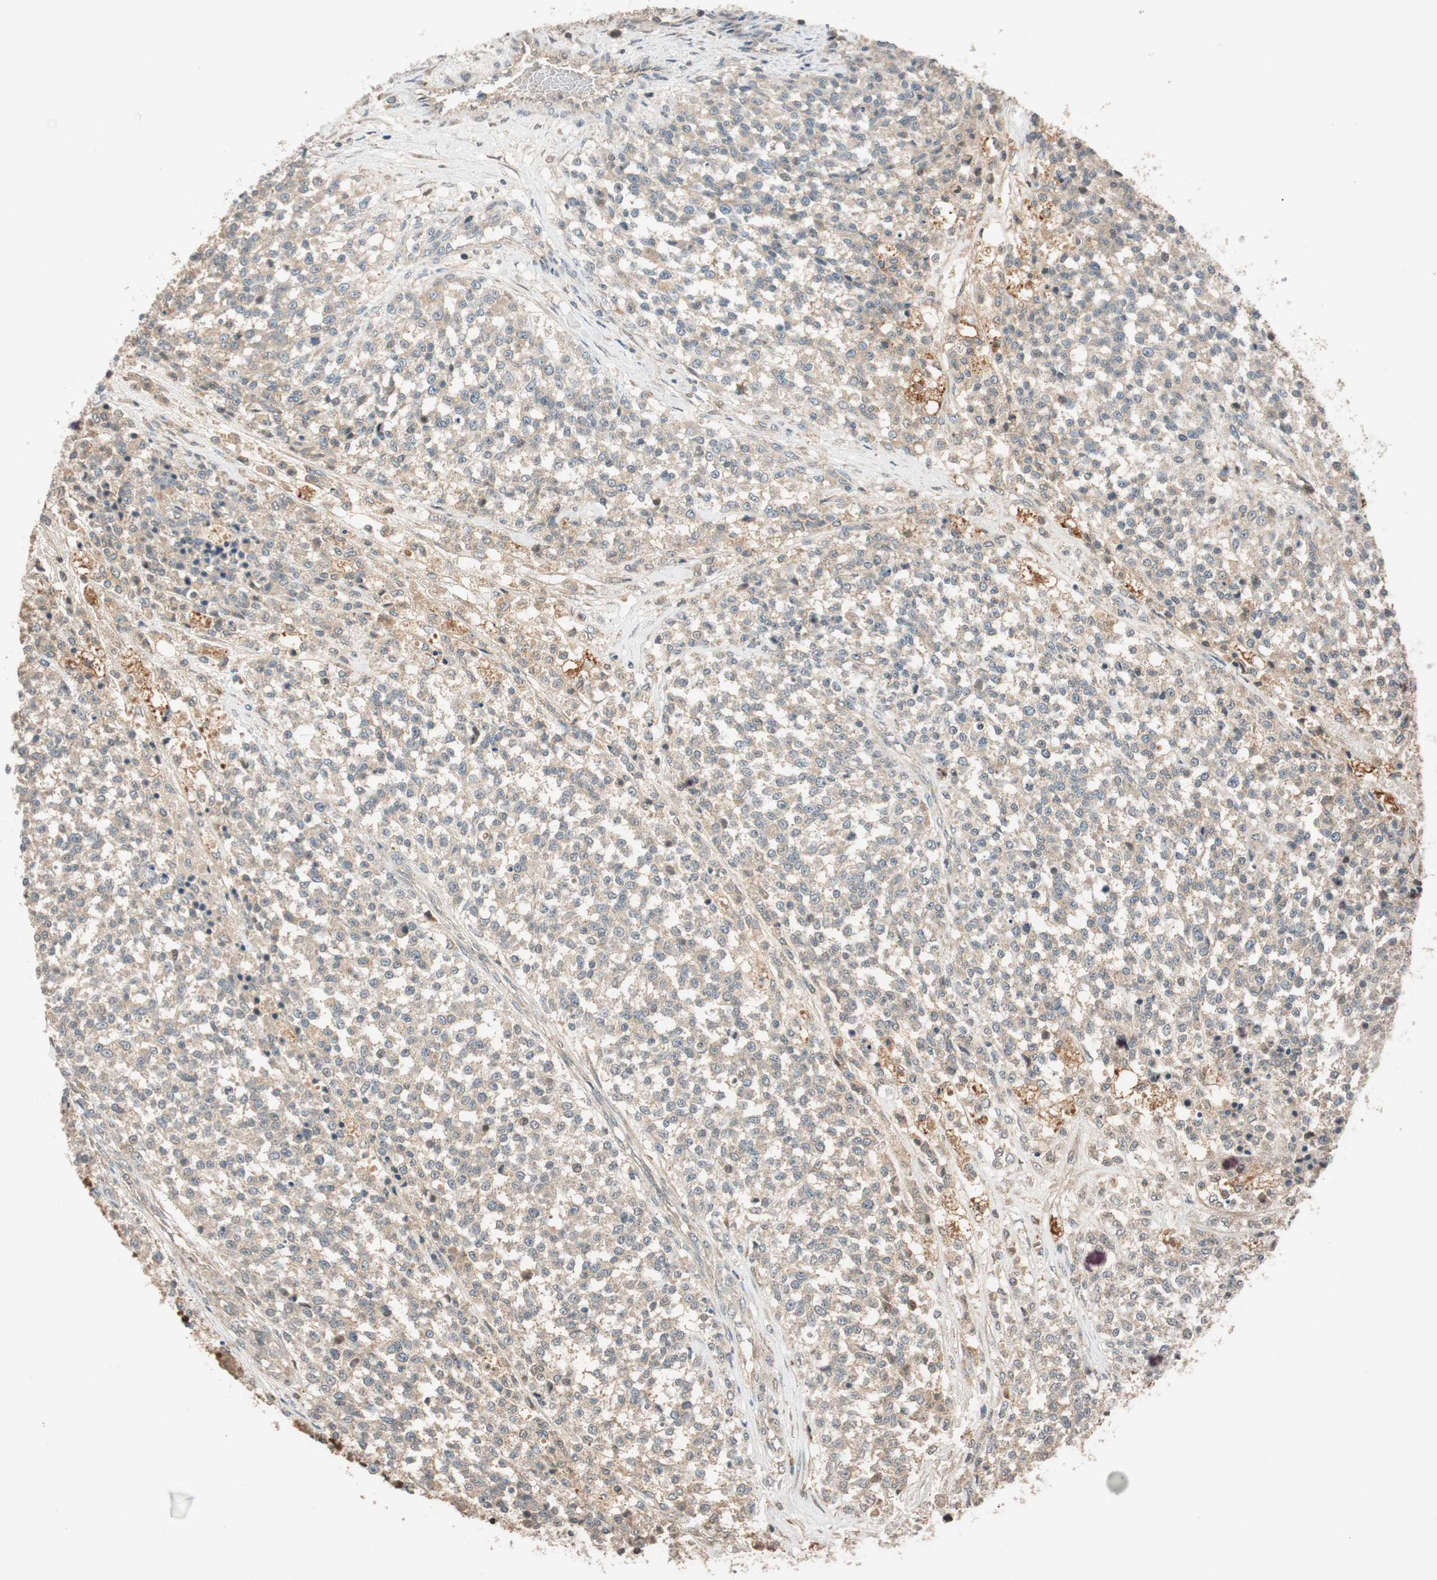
{"staining": {"intensity": "weak", "quantity": ">75%", "location": "cytoplasmic/membranous"}, "tissue": "testis cancer", "cell_type": "Tumor cells", "image_type": "cancer", "snomed": [{"axis": "morphology", "description": "Seminoma, NOS"}, {"axis": "topography", "description": "Testis"}], "caption": "This photomicrograph demonstrates IHC staining of human testis cancer (seminoma), with low weak cytoplasmic/membranous expression in approximately >75% of tumor cells.", "gene": "GLB1", "patient": {"sex": "male", "age": 59}}